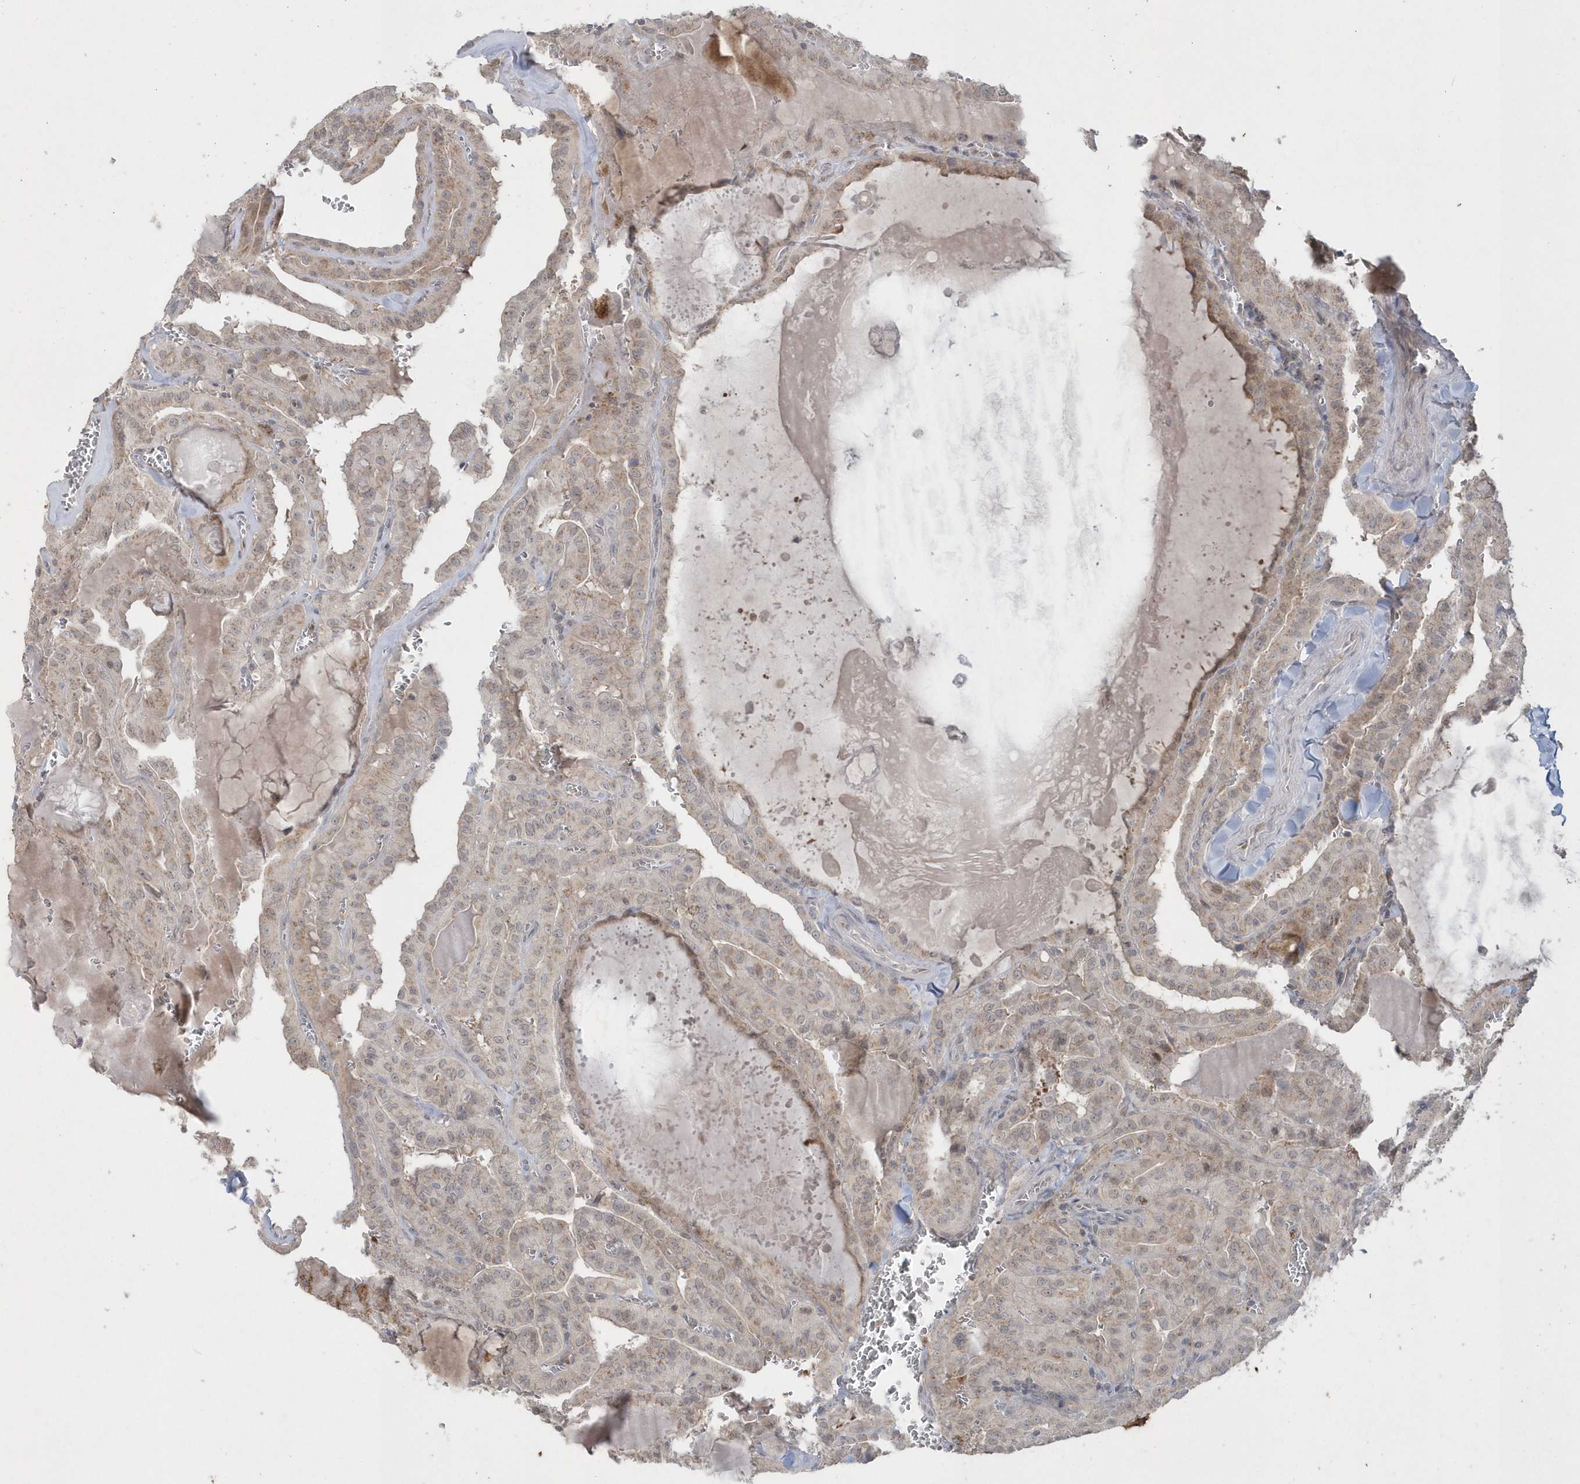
{"staining": {"intensity": "weak", "quantity": "25%-75%", "location": "cytoplasmic/membranous,nuclear"}, "tissue": "thyroid cancer", "cell_type": "Tumor cells", "image_type": "cancer", "snomed": [{"axis": "morphology", "description": "Papillary adenocarcinoma, NOS"}, {"axis": "topography", "description": "Thyroid gland"}], "caption": "Thyroid cancer (papillary adenocarcinoma) stained for a protein exhibits weak cytoplasmic/membranous and nuclear positivity in tumor cells. (DAB = brown stain, brightfield microscopy at high magnification).", "gene": "GEMIN6", "patient": {"sex": "male", "age": 52}}